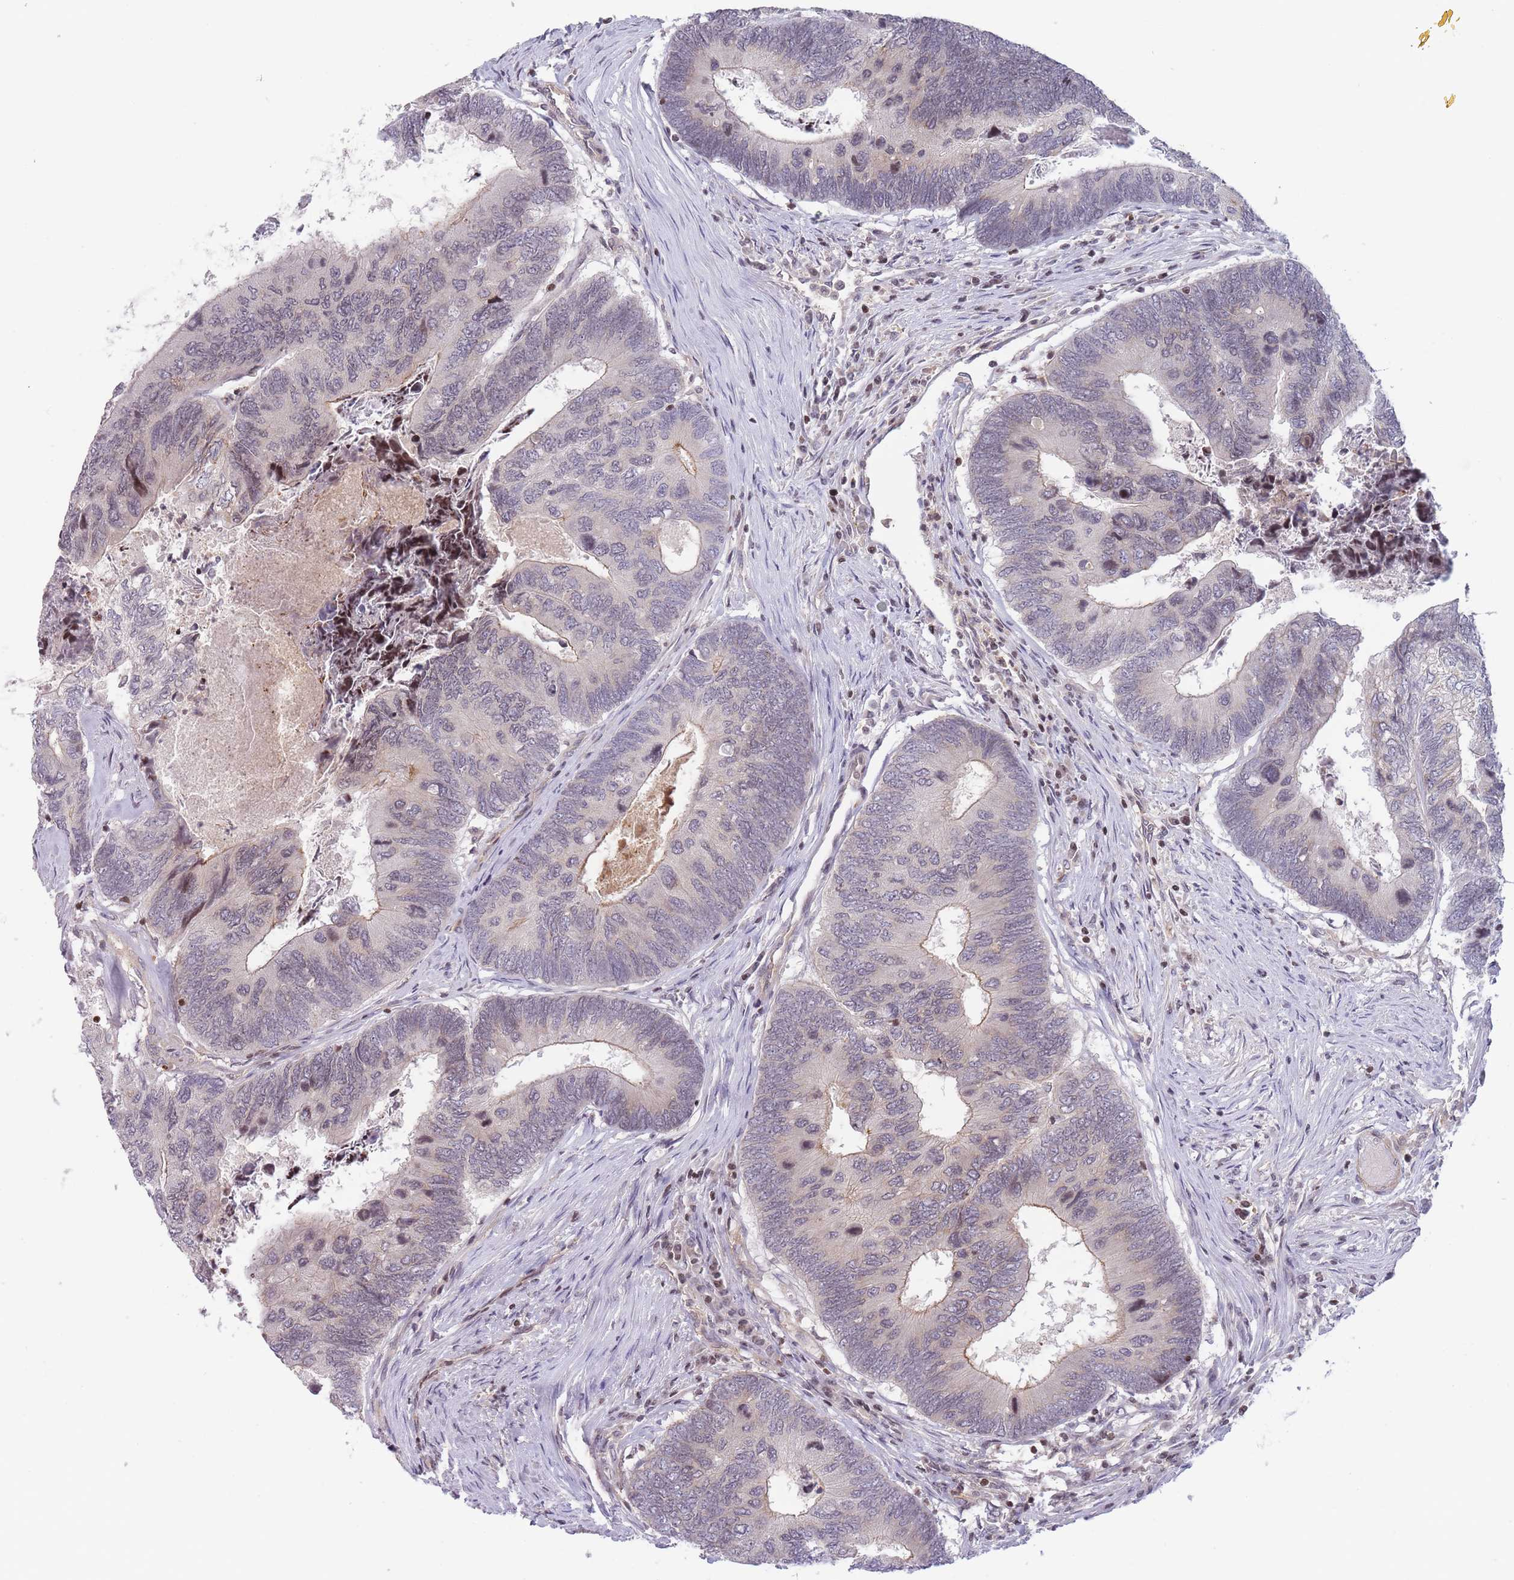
{"staining": {"intensity": "weak", "quantity": "<25%", "location": "cytoplasmic/membranous,nuclear"}, "tissue": "colorectal cancer", "cell_type": "Tumor cells", "image_type": "cancer", "snomed": [{"axis": "morphology", "description": "Adenocarcinoma, NOS"}, {"axis": "topography", "description": "Colon"}], "caption": "The histopathology image reveals no significant positivity in tumor cells of colorectal cancer (adenocarcinoma).", "gene": "SLC35F5", "patient": {"sex": "female", "age": 67}}